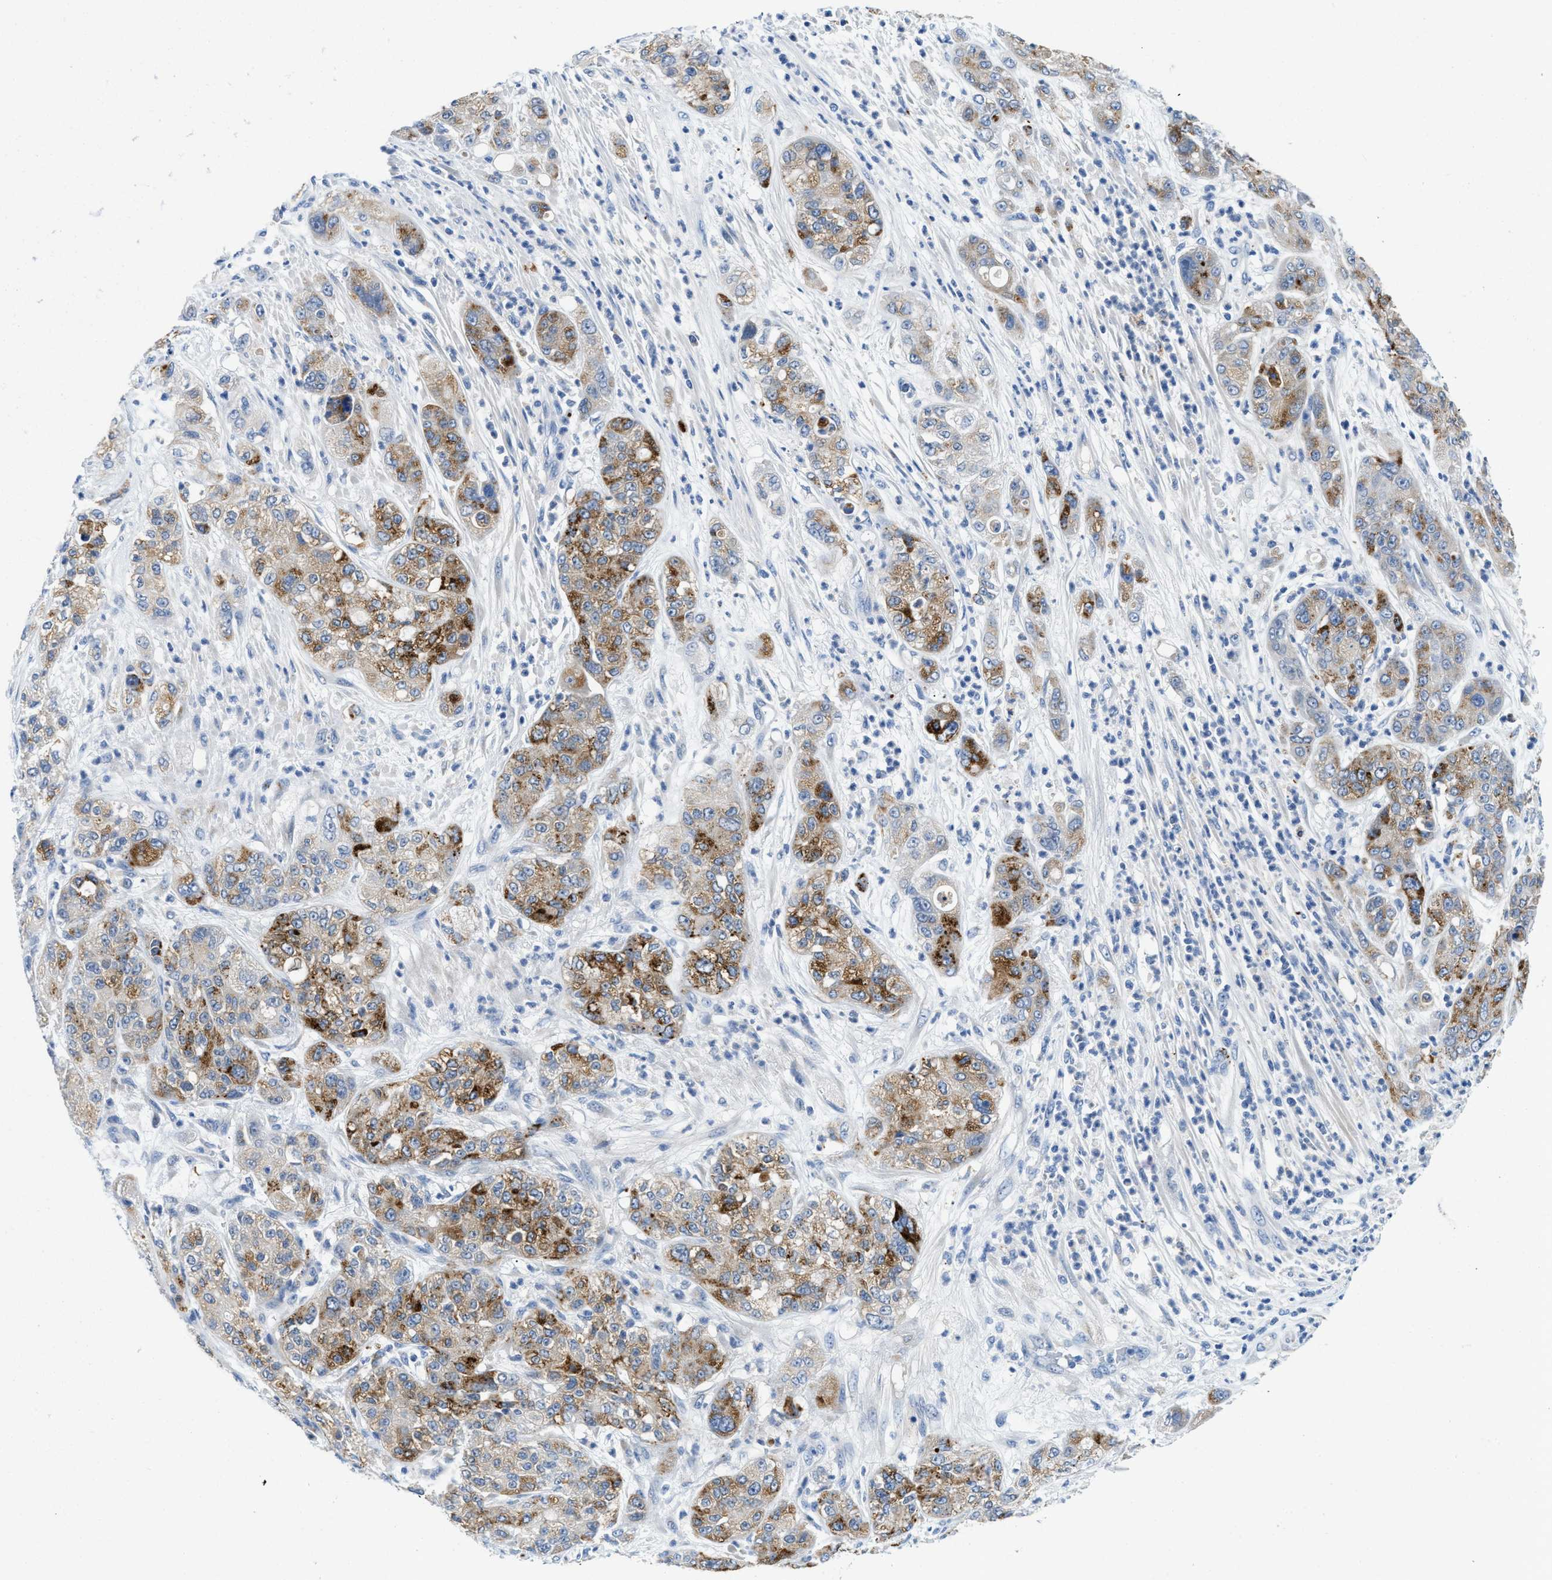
{"staining": {"intensity": "moderate", "quantity": "25%-75%", "location": "cytoplasmic/membranous"}, "tissue": "pancreatic cancer", "cell_type": "Tumor cells", "image_type": "cancer", "snomed": [{"axis": "morphology", "description": "Adenocarcinoma, NOS"}, {"axis": "topography", "description": "Pancreas"}], "caption": "Brown immunohistochemical staining in human adenocarcinoma (pancreatic) reveals moderate cytoplasmic/membranous staining in about 25%-75% of tumor cells.", "gene": "TSPAN3", "patient": {"sex": "female", "age": 78}}